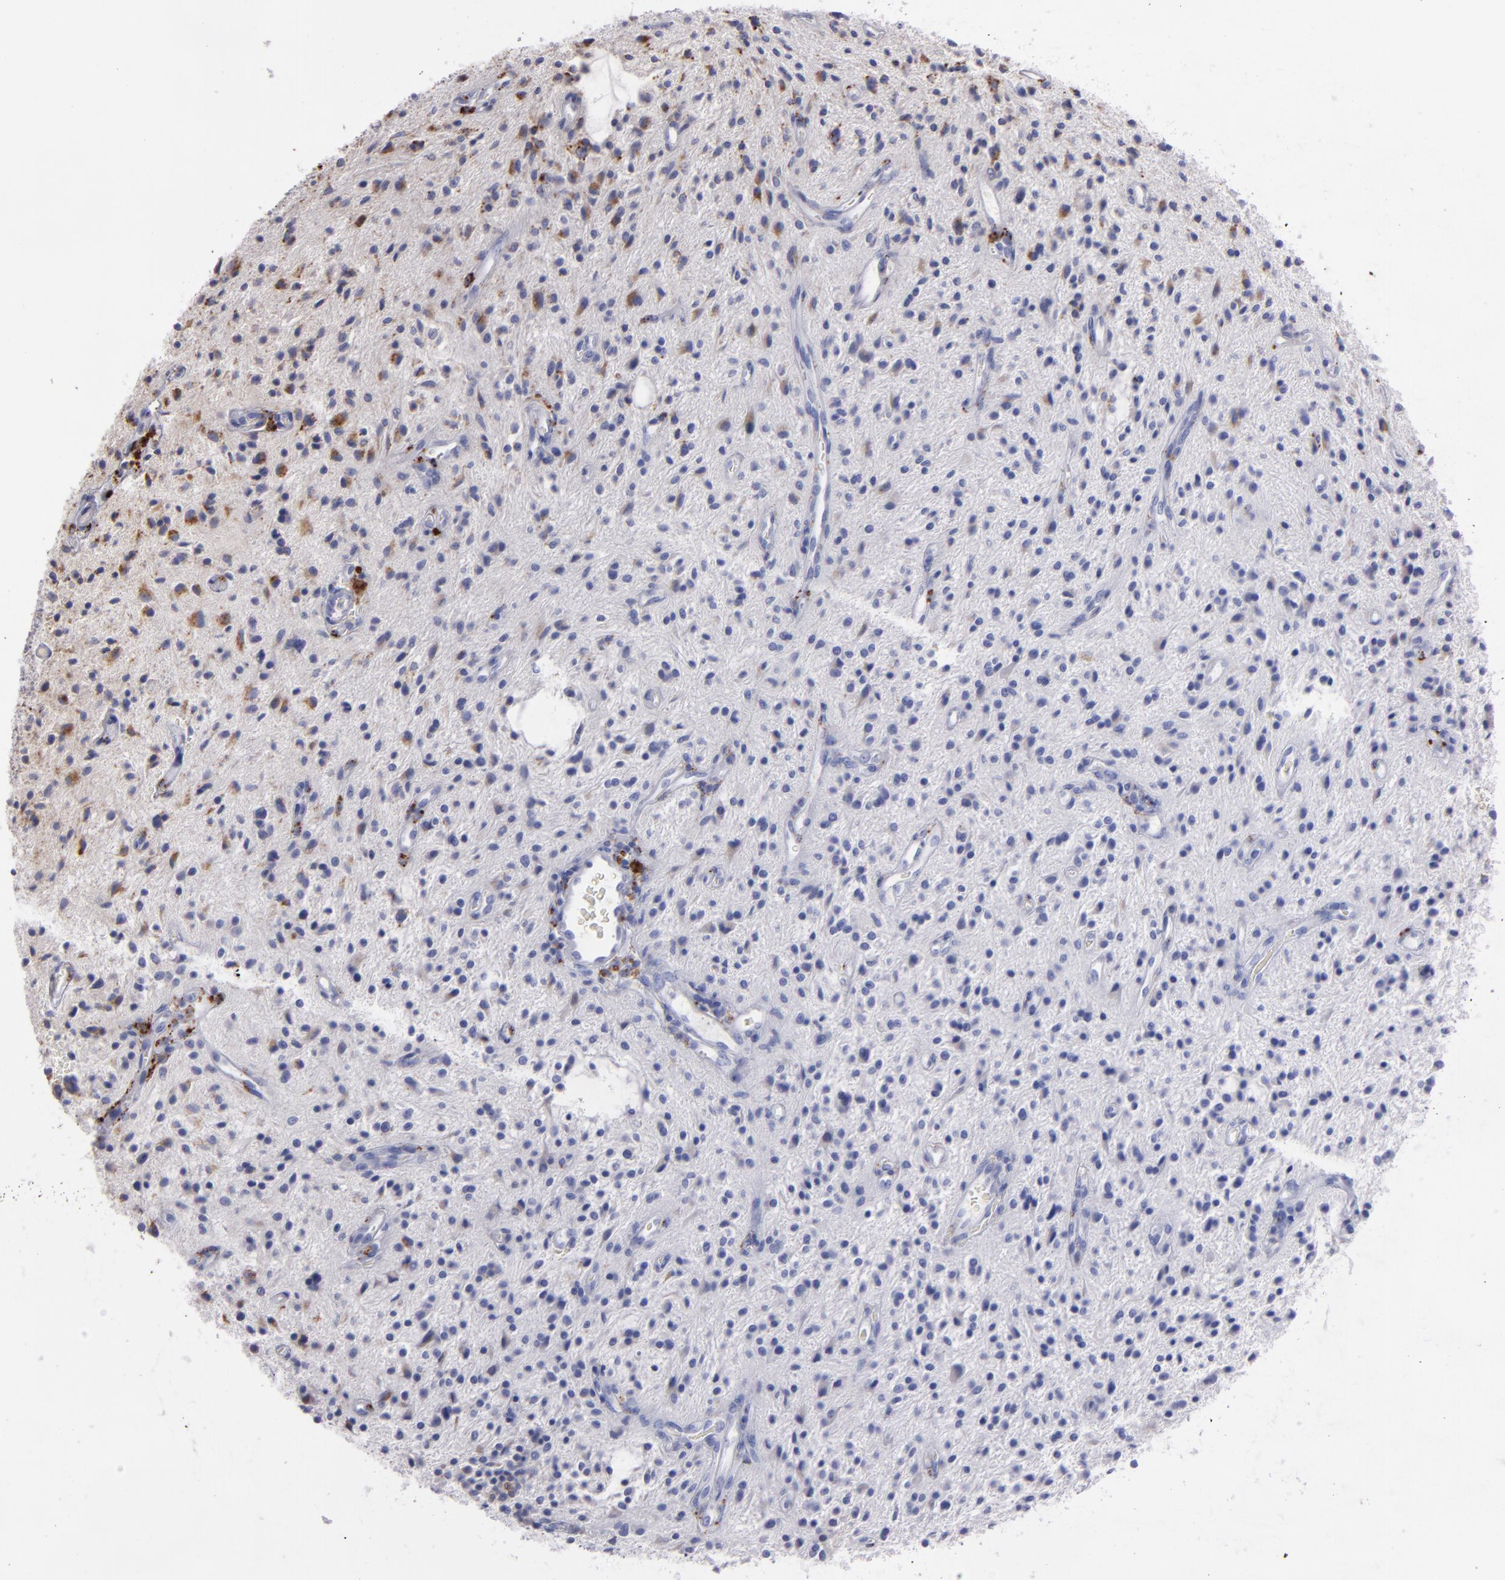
{"staining": {"intensity": "moderate", "quantity": "<25%", "location": "cytoplasmic/membranous"}, "tissue": "glioma", "cell_type": "Tumor cells", "image_type": "cancer", "snomed": [{"axis": "morphology", "description": "Glioma, malignant, NOS"}, {"axis": "topography", "description": "Cerebellum"}], "caption": "High-power microscopy captured an immunohistochemistry histopathology image of glioma, revealing moderate cytoplasmic/membranous expression in approximately <25% of tumor cells.", "gene": "TRAF1", "patient": {"sex": "female", "age": 10}}